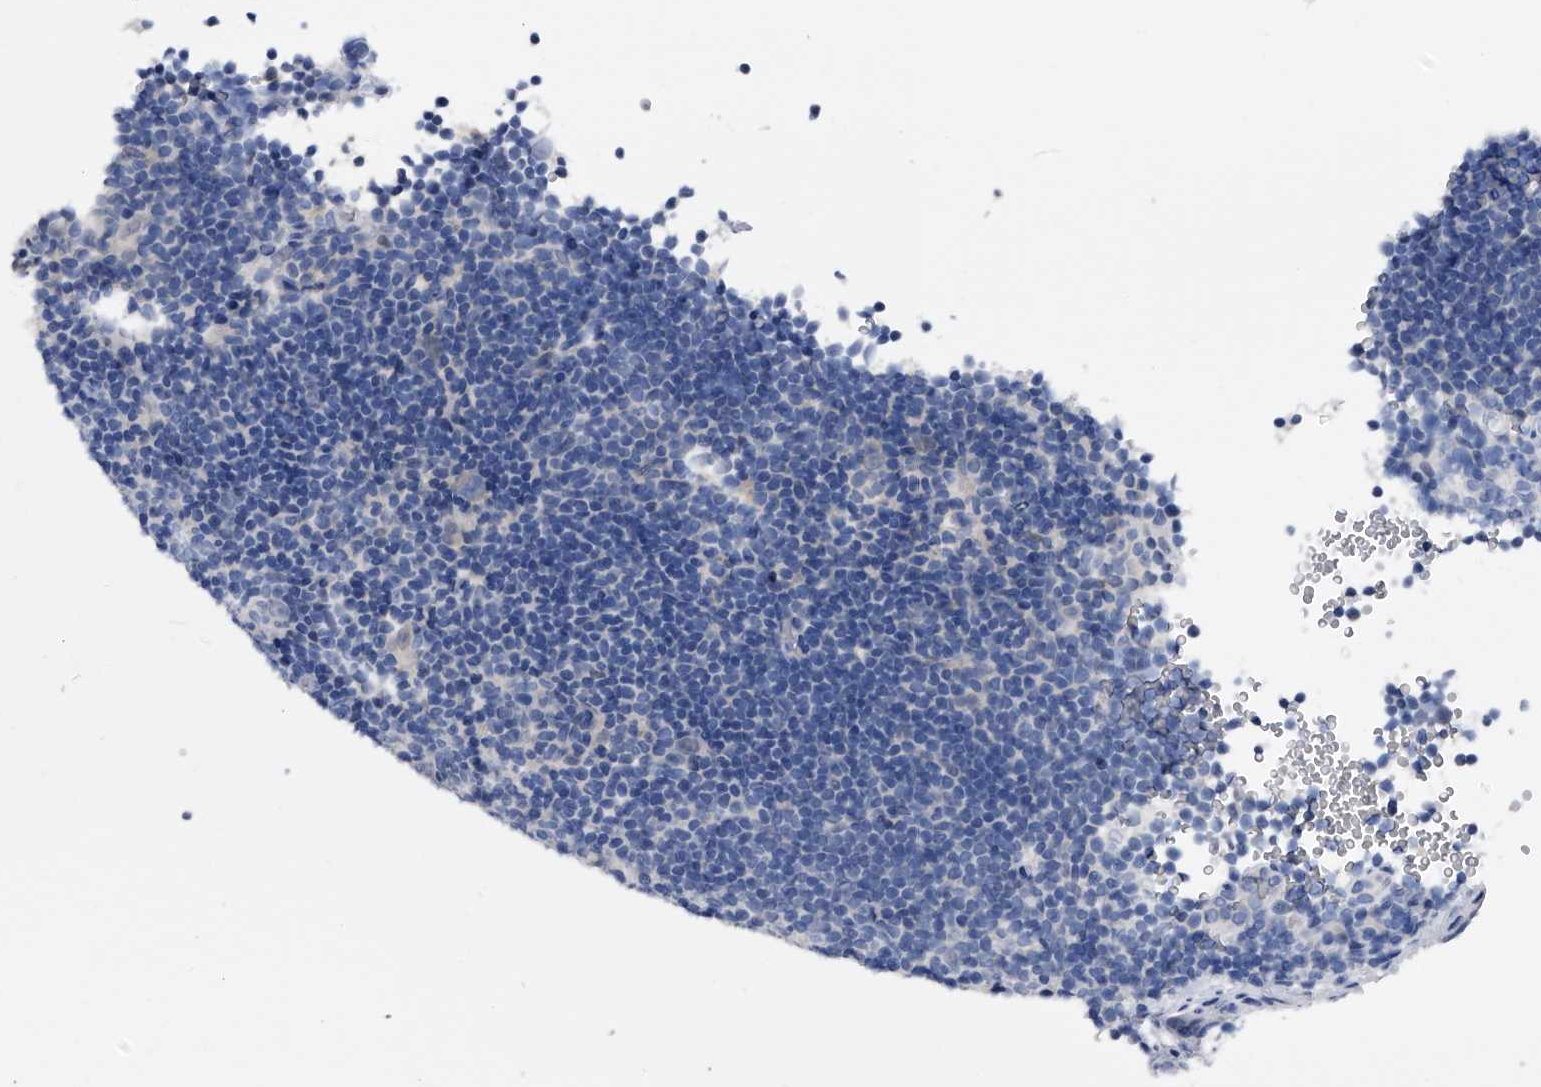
{"staining": {"intensity": "negative", "quantity": "none", "location": "none"}, "tissue": "lymphoma", "cell_type": "Tumor cells", "image_type": "cancer", "snomed": [{"axis": "morphology", "description": "Hodgkin's disease, NOS"}, {"axis": "topography", "description": "Lymph node"}], "caption": "Hodgkin's disease was stained to show a protein in brown. There is no significant staining in tumor cells.", "gene": "EFCAB7", "patient": {"sex": "female", "age": 57}}